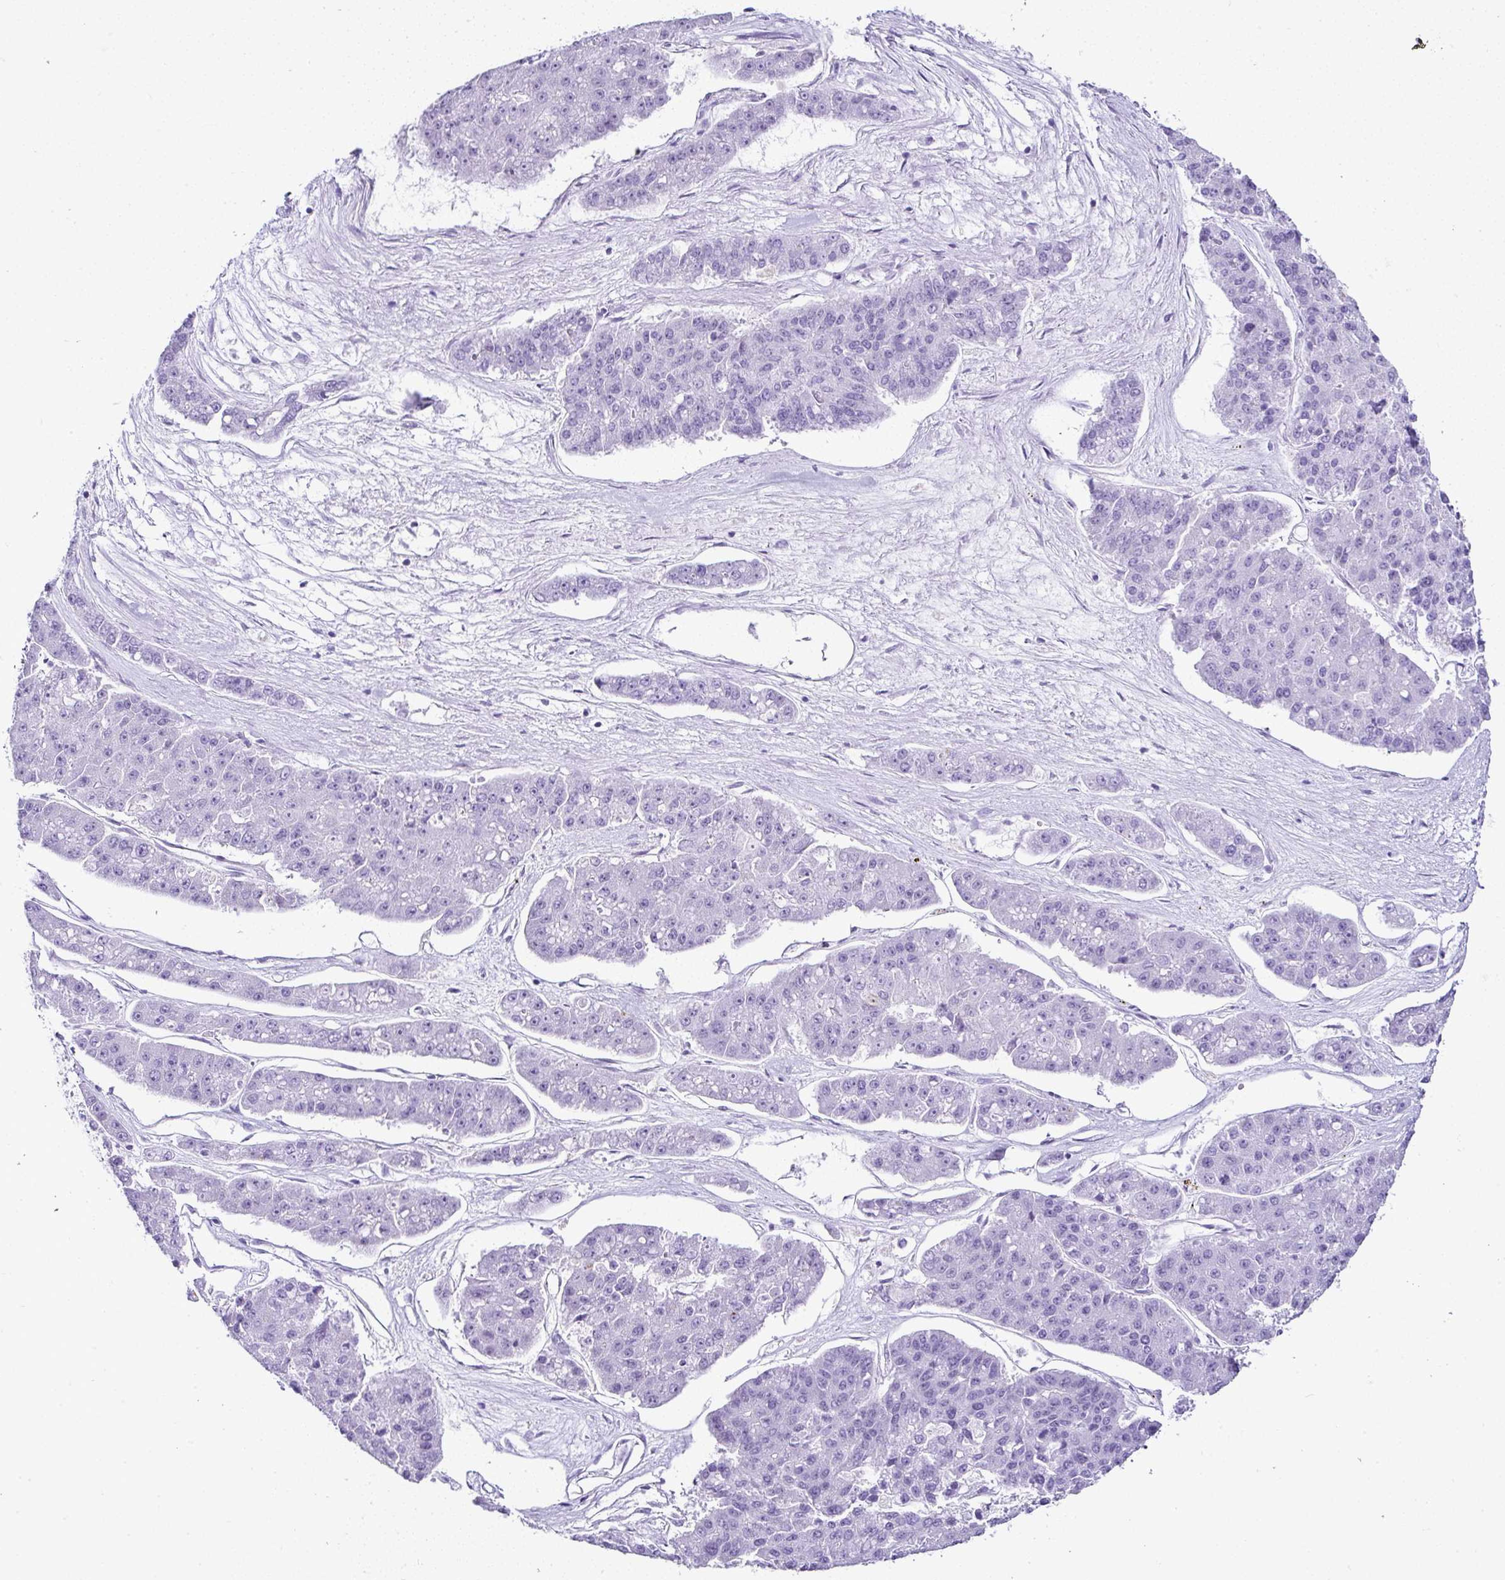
{"staining": {"intensity": "negative", "quantity": "none", "location": "none"}, "tissue": "pancreatic cancer", "cell_type": "Tumor cells", "image_type": "cancer", "snomed": [{"axis": "morphology", "description": "Adenocarcinoma, NOS"}, {"axis": "topography", "description": "Pancreas"}], "caption": "Immunohistochemical staining of human pancreatic cancer displays no significant expression in tumor cells. Nuclei are stained in blue.", "gene": "SERPINB3", "patient": {"sex": "male", "age": 50}}